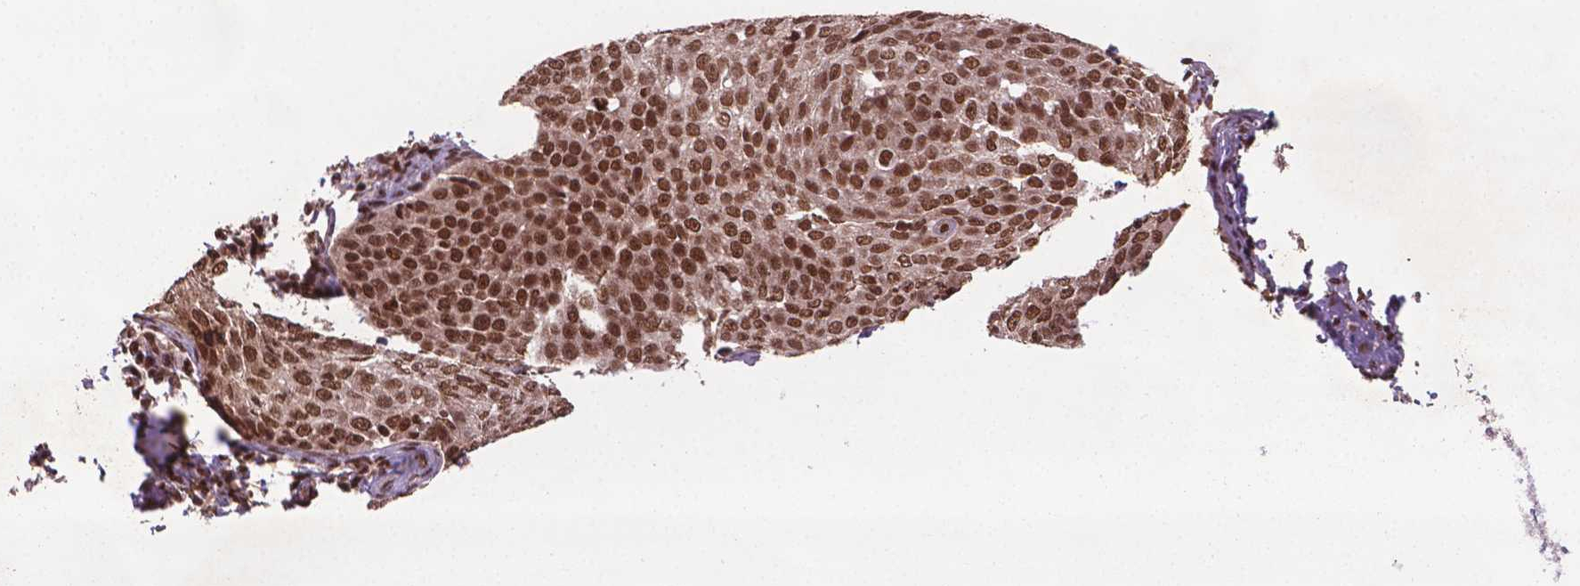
{"staining": {"intensity": "strong", "quantity": ">75%", "location": "nuclear"}, "tissue": "cervical cancer", "cell_type": "Tumor cells", "image_type": "cancer", "snomed": [{"axis": "morphology", "description": "Squamous cell carcinoma, NOS"}, {"axis": "topography", "description": "Cervix"}], "caption": "Protein staining of squamous cell carcinoma (cervical) tissue shows strong nuclear expression in about >75% of tumor cells.", "gene": "SIRT6", "patient": {"sex": "female", "age": 51}}